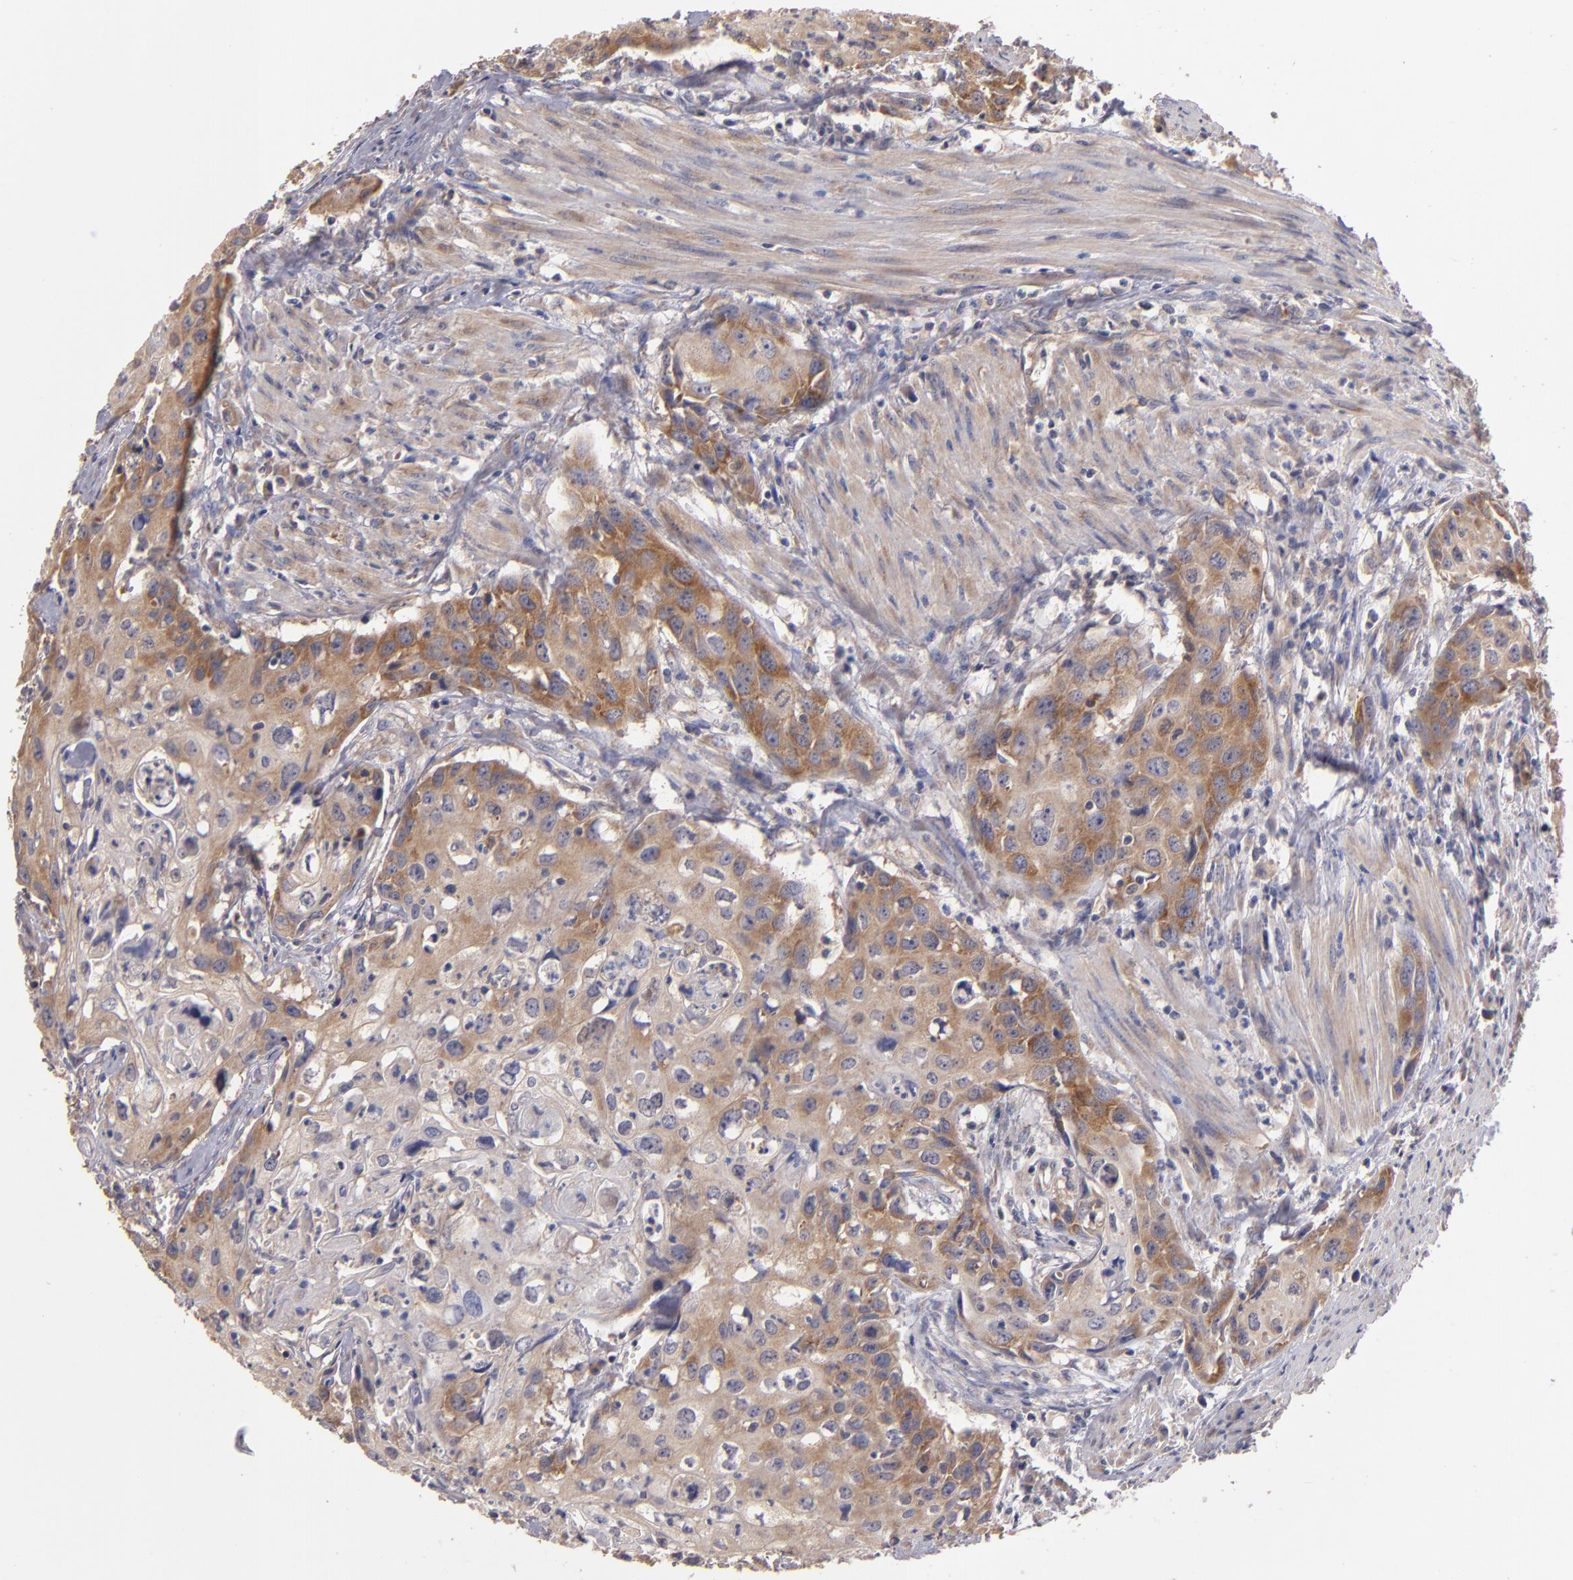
{"staining": {"intensity": "moderate", "quantity": "25%-75%", "location": "cytoplasmic/membranous"}, "tissue": "urothelial cancer", "cell_type": "Tumor cells", "image_type": "cancer", "snomed": [{"axis": "morphology", "description": "Urothelial carcinoma, High grade"}, {"axis": "topography", "description": "Urinary bladder"}], "caption": "Moderate cytoplasmic/membranous expression for a protein is identified in approximately 25%-75% of tumor cells of urothelial cancer using immunohistochemistry.", "gene": "UPF3B", "patient": {"sex": "male", "age": 54}}